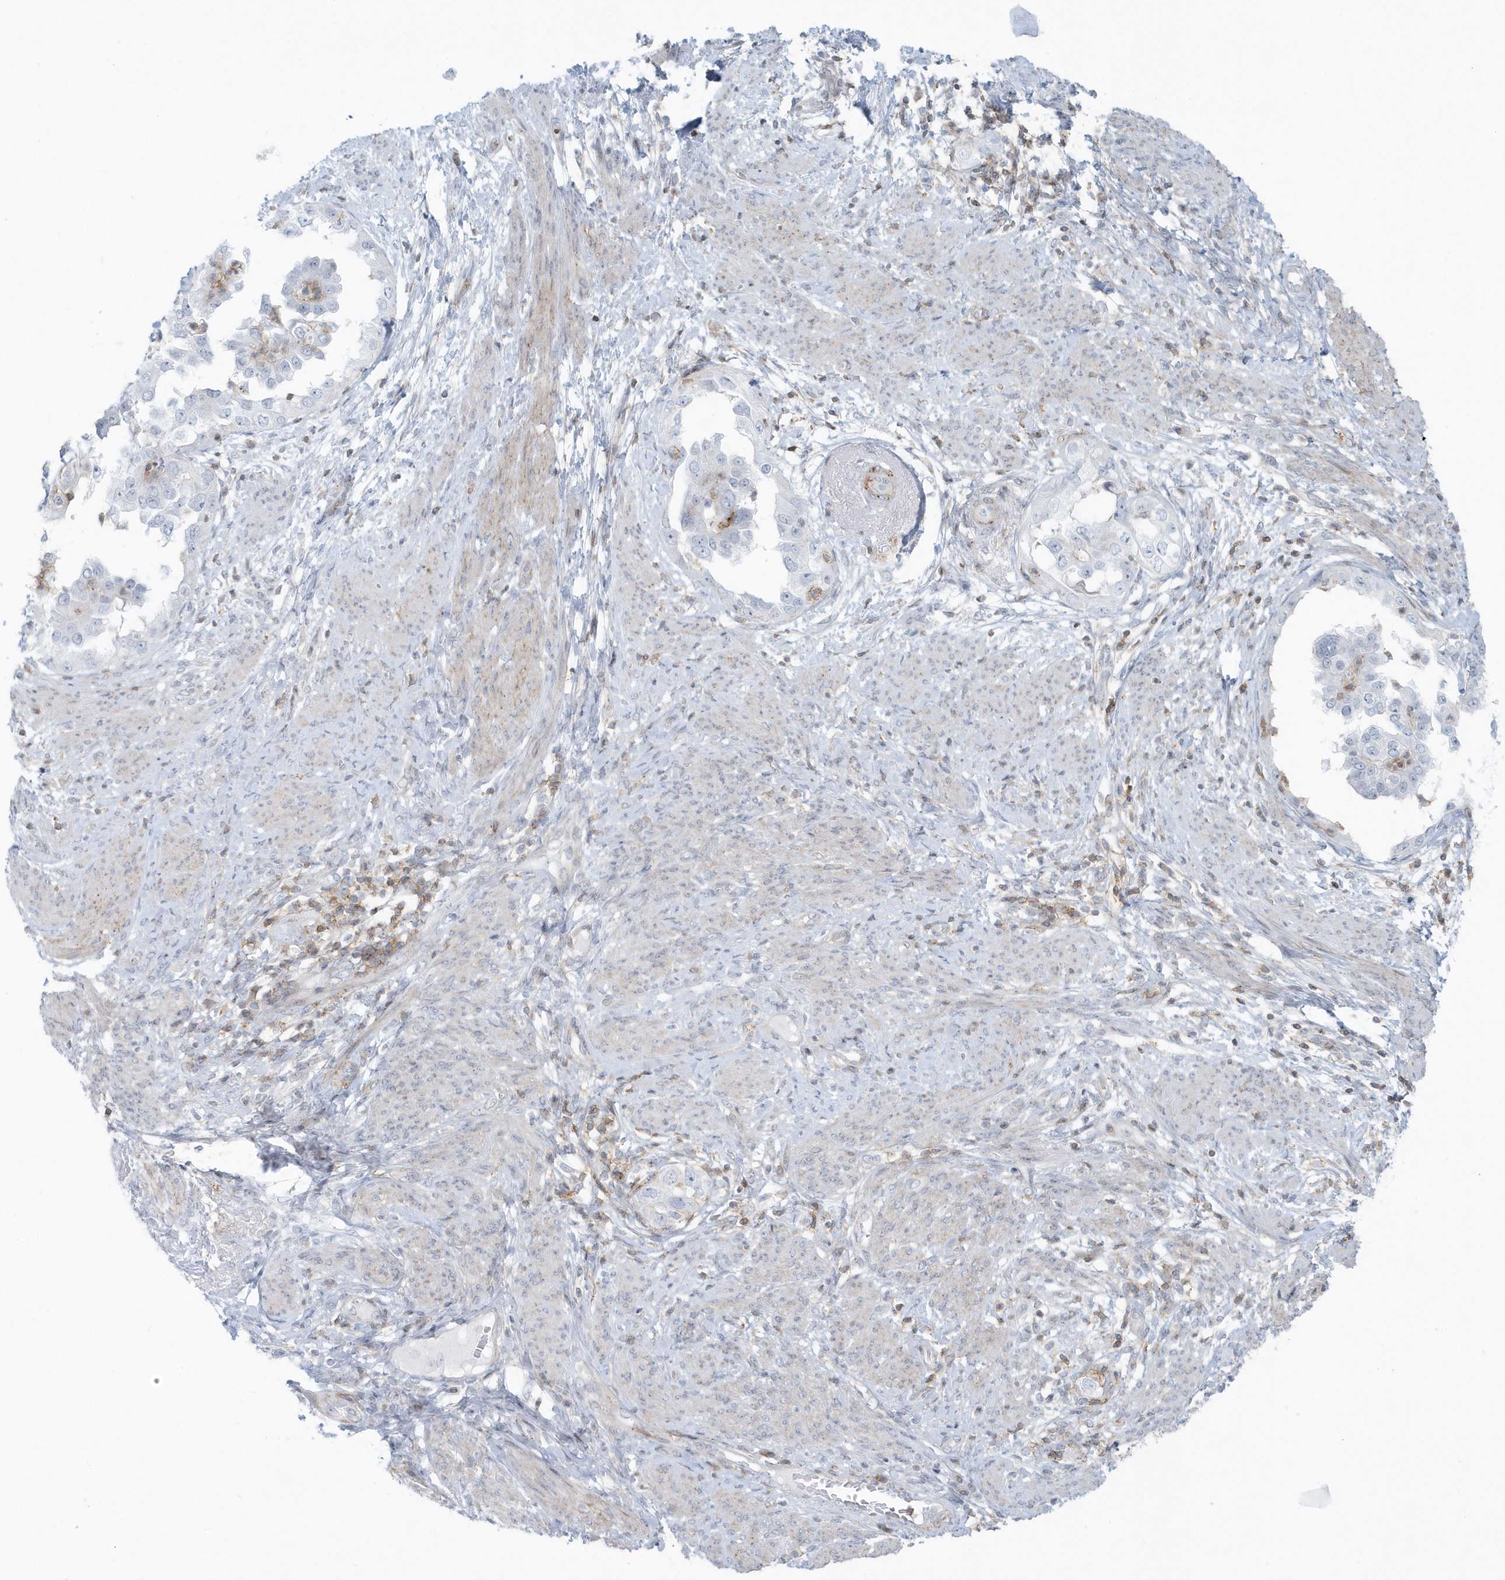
{"staining": {"intensity": "negative", "quantity": "none", "location": "none"}, "tissue": "endometrial cancer", "cell_type": "Tumor cells", "image_type": "cancer", "snomed": [{"axis": "morphology", "description": "Adenocarcinoma, NOS"}, {"axis": "topography", "description": "Endometrium"}], "caption": "Histopathology image shows no significant protein staining in tumor cells of endometrial cancer.", "gene": "CACNB2", "patient": {"sex": "female", "age": 85}}